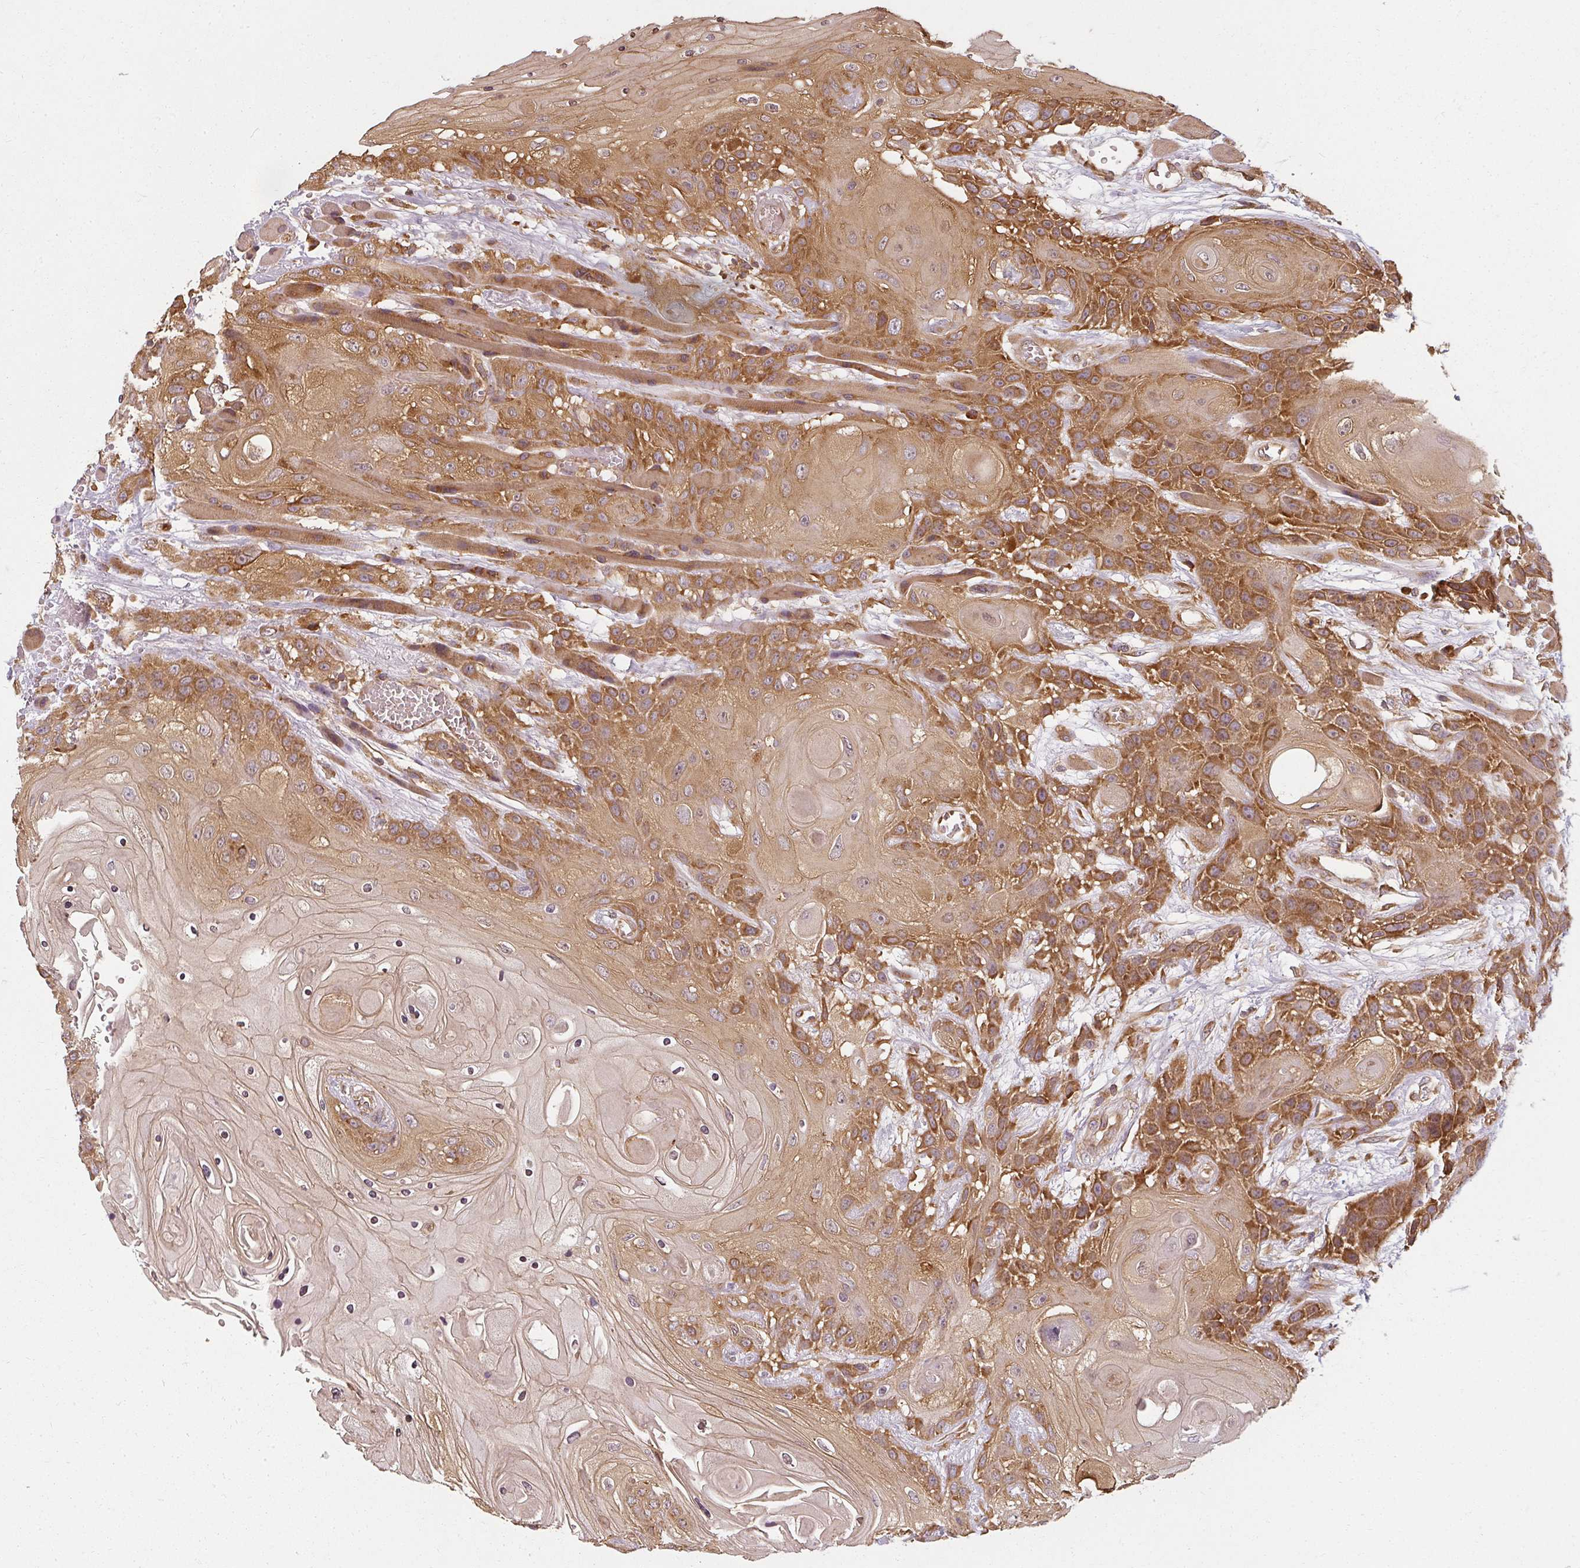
{"staining": {"intensity": "strong", "quantity": ">75%", "location": "cytoplasmic/membranous"}, "tissue": "head and neck cancer", "cell_type": "Tumor cells", "image_type": "cancer", "snomed": [{"axis": "morphology", "description": "Squamous cell carcinoma, NOS"}, {"axis": "topography", "description": "Head-Neck"}], "caption": "DAB (3,3'-diaminobenzidine) immunohistochemical staining of human squamous cell carcinoma (head and neck) displays strong cytoplasmic/membranous protein positivity in approximately >75% of tumor cells.", "gene": "RPL24", "patient": {"sex": "female", "age": 43}}